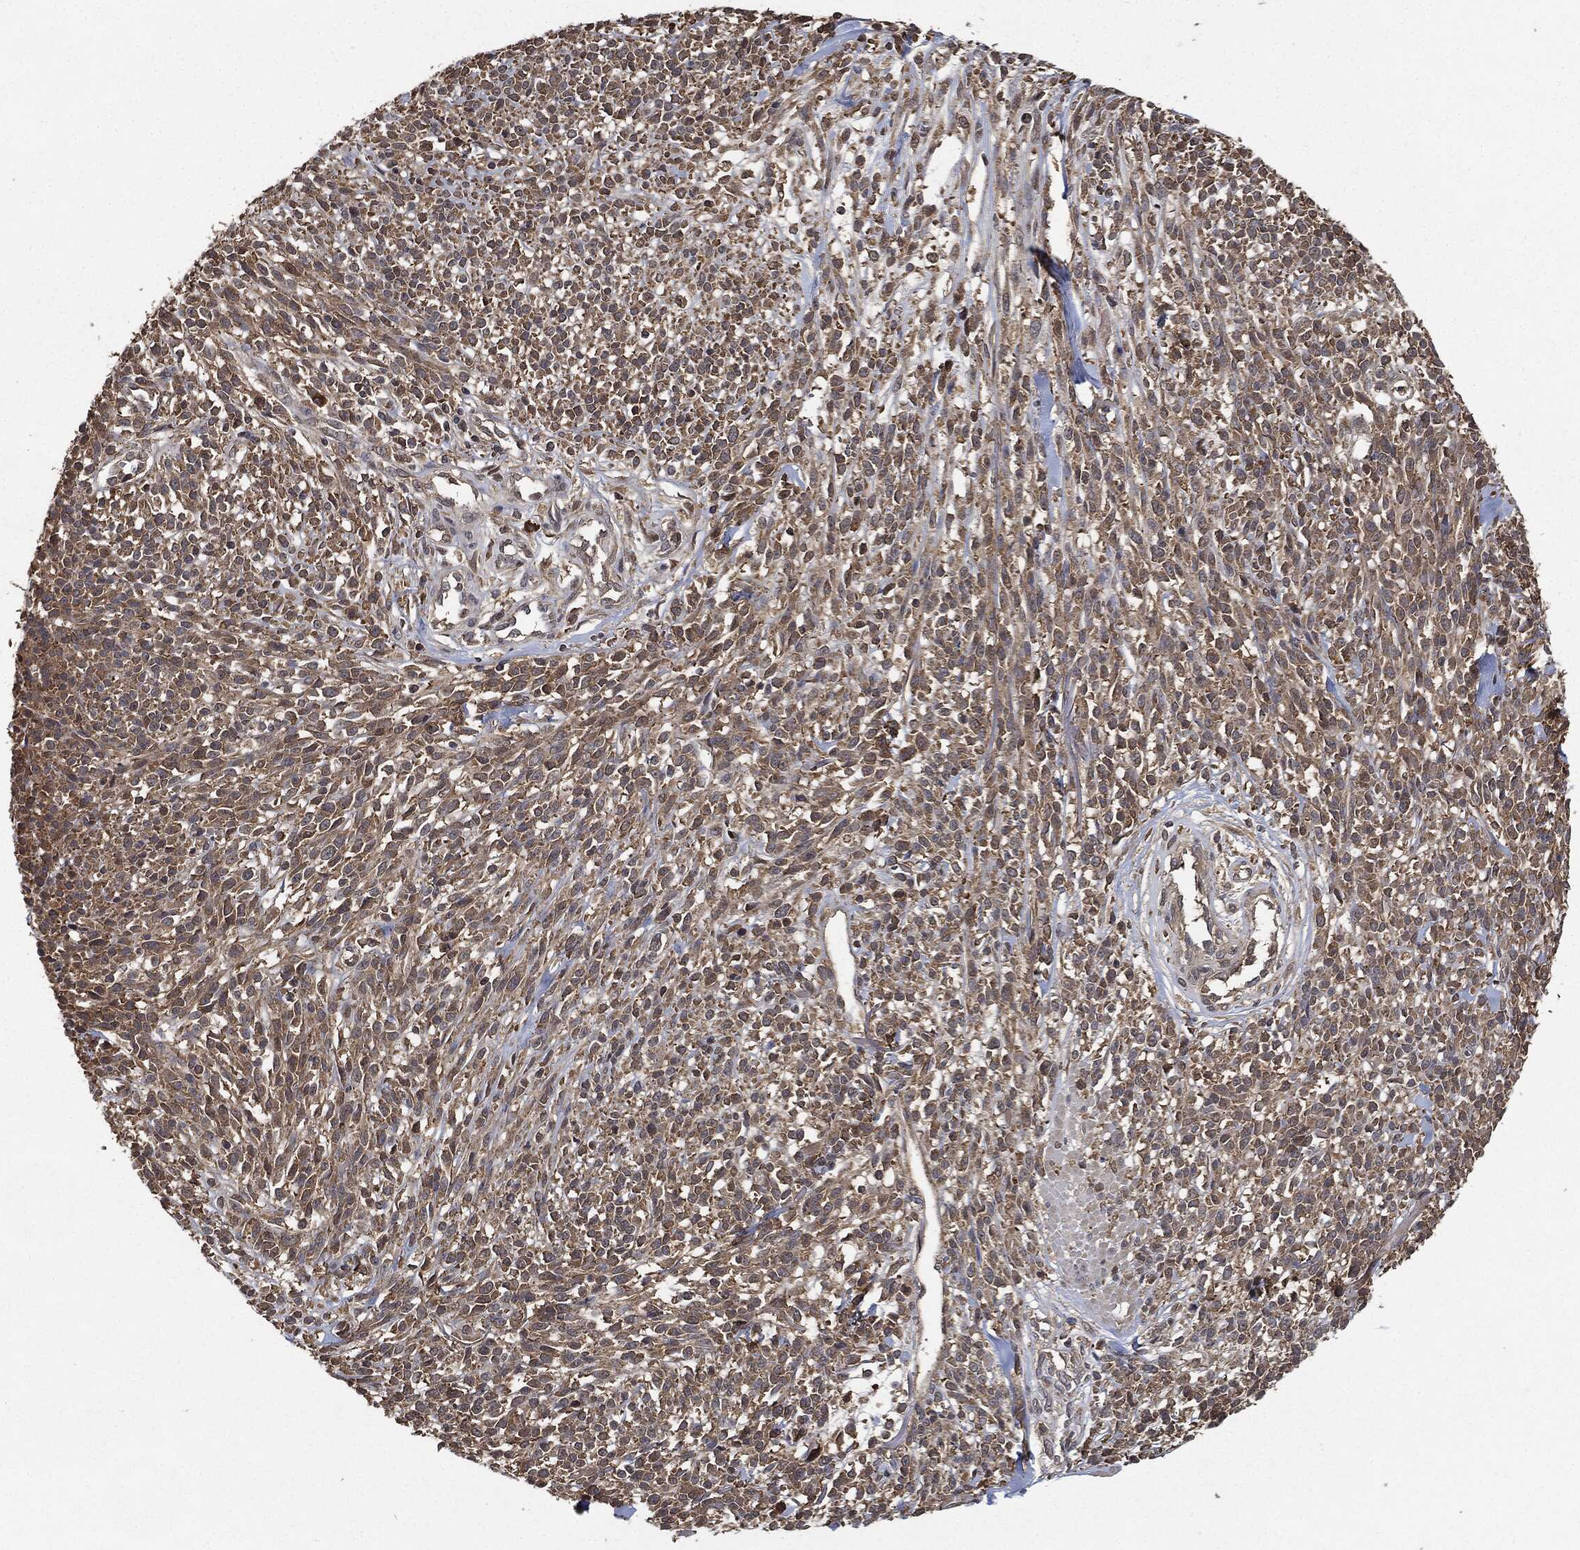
{"staining": {"intensity": "weak", "quantity": ">75%", "location": "cytoplasmic/membranous"}, "tissue": "melanoma", "cell_type": "Tumor cells", "image_type": "cancer", "snomed": [{"axis": "morphology", "description": "Malignant melanoma, NOS"}, {"axis": "topography", "description": "Skin"}, {"axis": "topography", "description": "Skin of trunk"}], "caption": "High-power microscopy captured an IHC micrograph of melanoma, revealing weak cytoplasmic/membranous staining in about >75% of tumor cells.", "gene": "BRAF", "patient": {"sex": "male", "age": 74}}